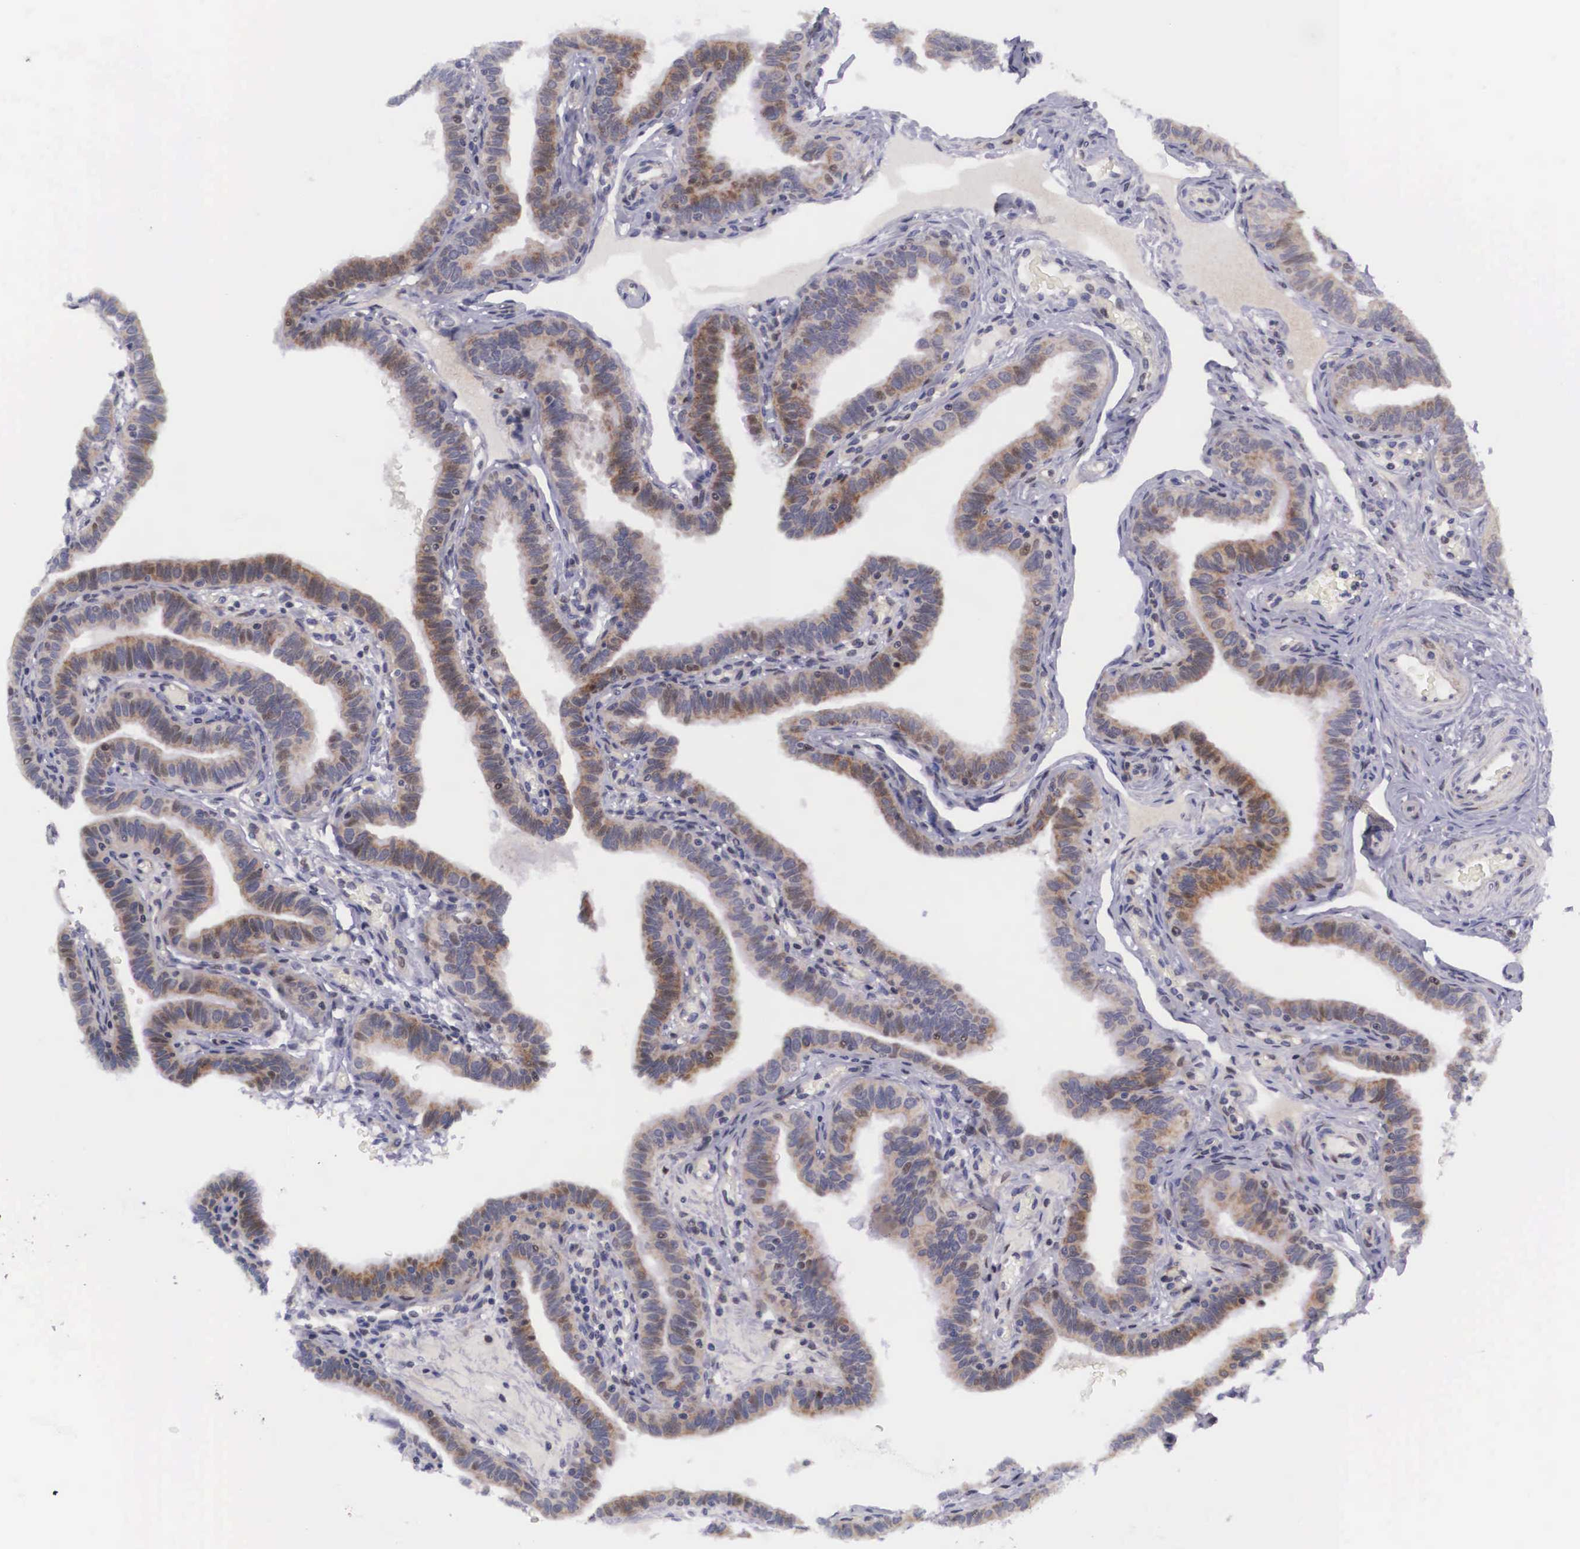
{"staining": {"intensity": "weak", "quantity": "25%-75%", "location": "cytoplasmic/membranous,nuclear"}, "tissue": "fallopian tube", "cell_type": "Glandular cells", "image_type": "normal", "snomed": [{"axis": "morphology", "description": "Normal tissue, NOS"}, {"axis": "topography", "description": "Fallopian tube"}], "caption": "Immunohistochemical staining of benign human fallopian tube exhibits 25%-75% levels of weak cytoplasmic/membranous,nuclear protein expression in about 25%-75% of glandular cells. Using DAB (3,3'-diaminobenzidine) (brown) and hematoxylin (blue) stains, captured at high magnification using brightfield microscopy.", "gene": "EMID1", "patient": {"sex": "female", "age": 38}}